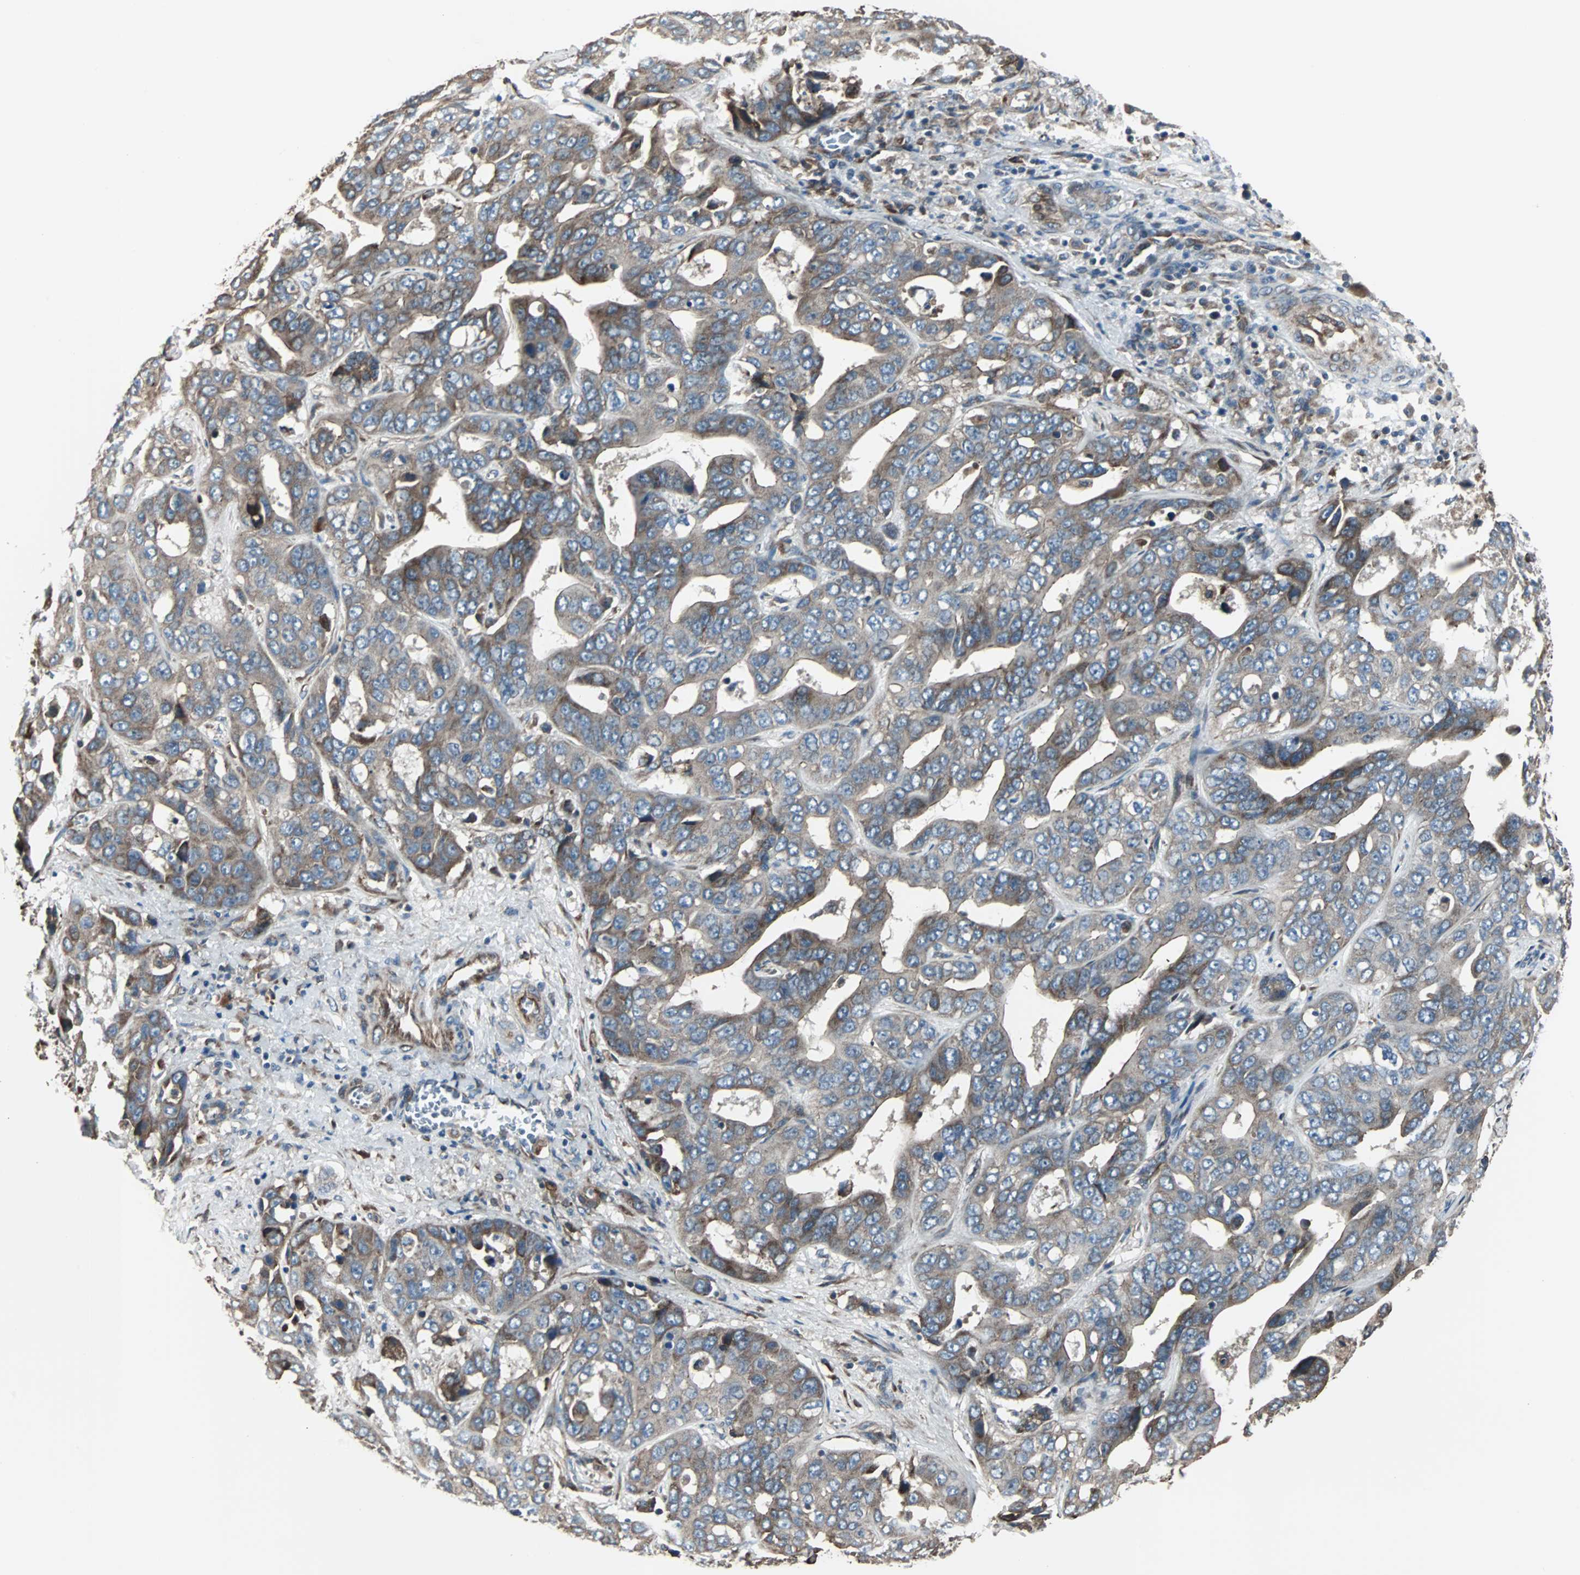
{"staining": {"intensity": "weak", "quantity": "25%-75%", "location": "cytoplasmic/membranous"}, "tissue": "liver cancer", "cell_type": "Tumor cells", "image_type": "cancer", "snomed": [{"axis": "morphology", "description": "Cholangiocarcinoma"}, {"axis": "topography", "description": "Liver"}], "caption": "Liver cancer (cholangiocarcinoma) stained with a protein marker reveals weak staining in tumor cells.", "gene": "CHP1", "patient": {"sex": "female", "age": 52}}